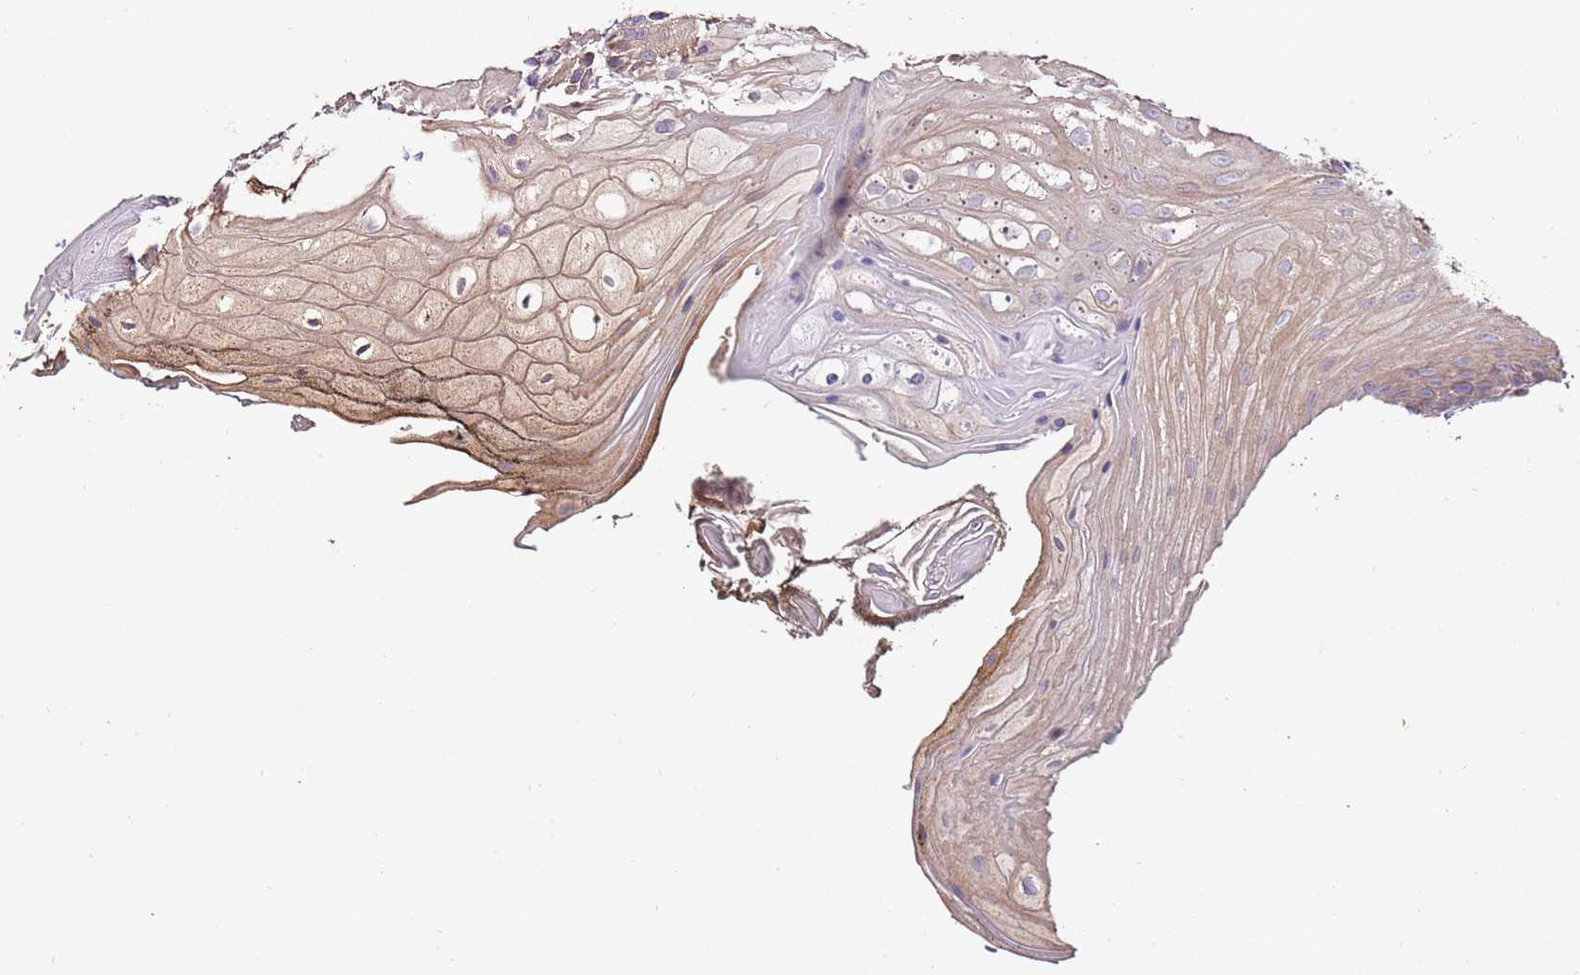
{"staining": {"intensity": "weak", "quantity": "25%-75%", "location": "cytoplasmic/membranous"}, "tissue": "oral mucosa", "cell_type": "Squamous epithelial cells", "image_type": "normal", "snomed": [{"axis": "morphology", "description": "Normal tissue, NOS"}, {"axis": "morphology", "description": "Squamous cell carcinoma, NOS"}, {"axis": "topography", "description": "Oral tissue"}, {"axis": "topography", "description": "Head-Neck"}], "caption": "The histopathology image exhibits immunohistochemical staining of benign oral mucosa. There is weak cytoplasmic/membranous positivity is seen in about 25%-75% of squamous epithelial cells.", "gene": "DOCK6", "patient": {"sex": "female", "age": 81}}